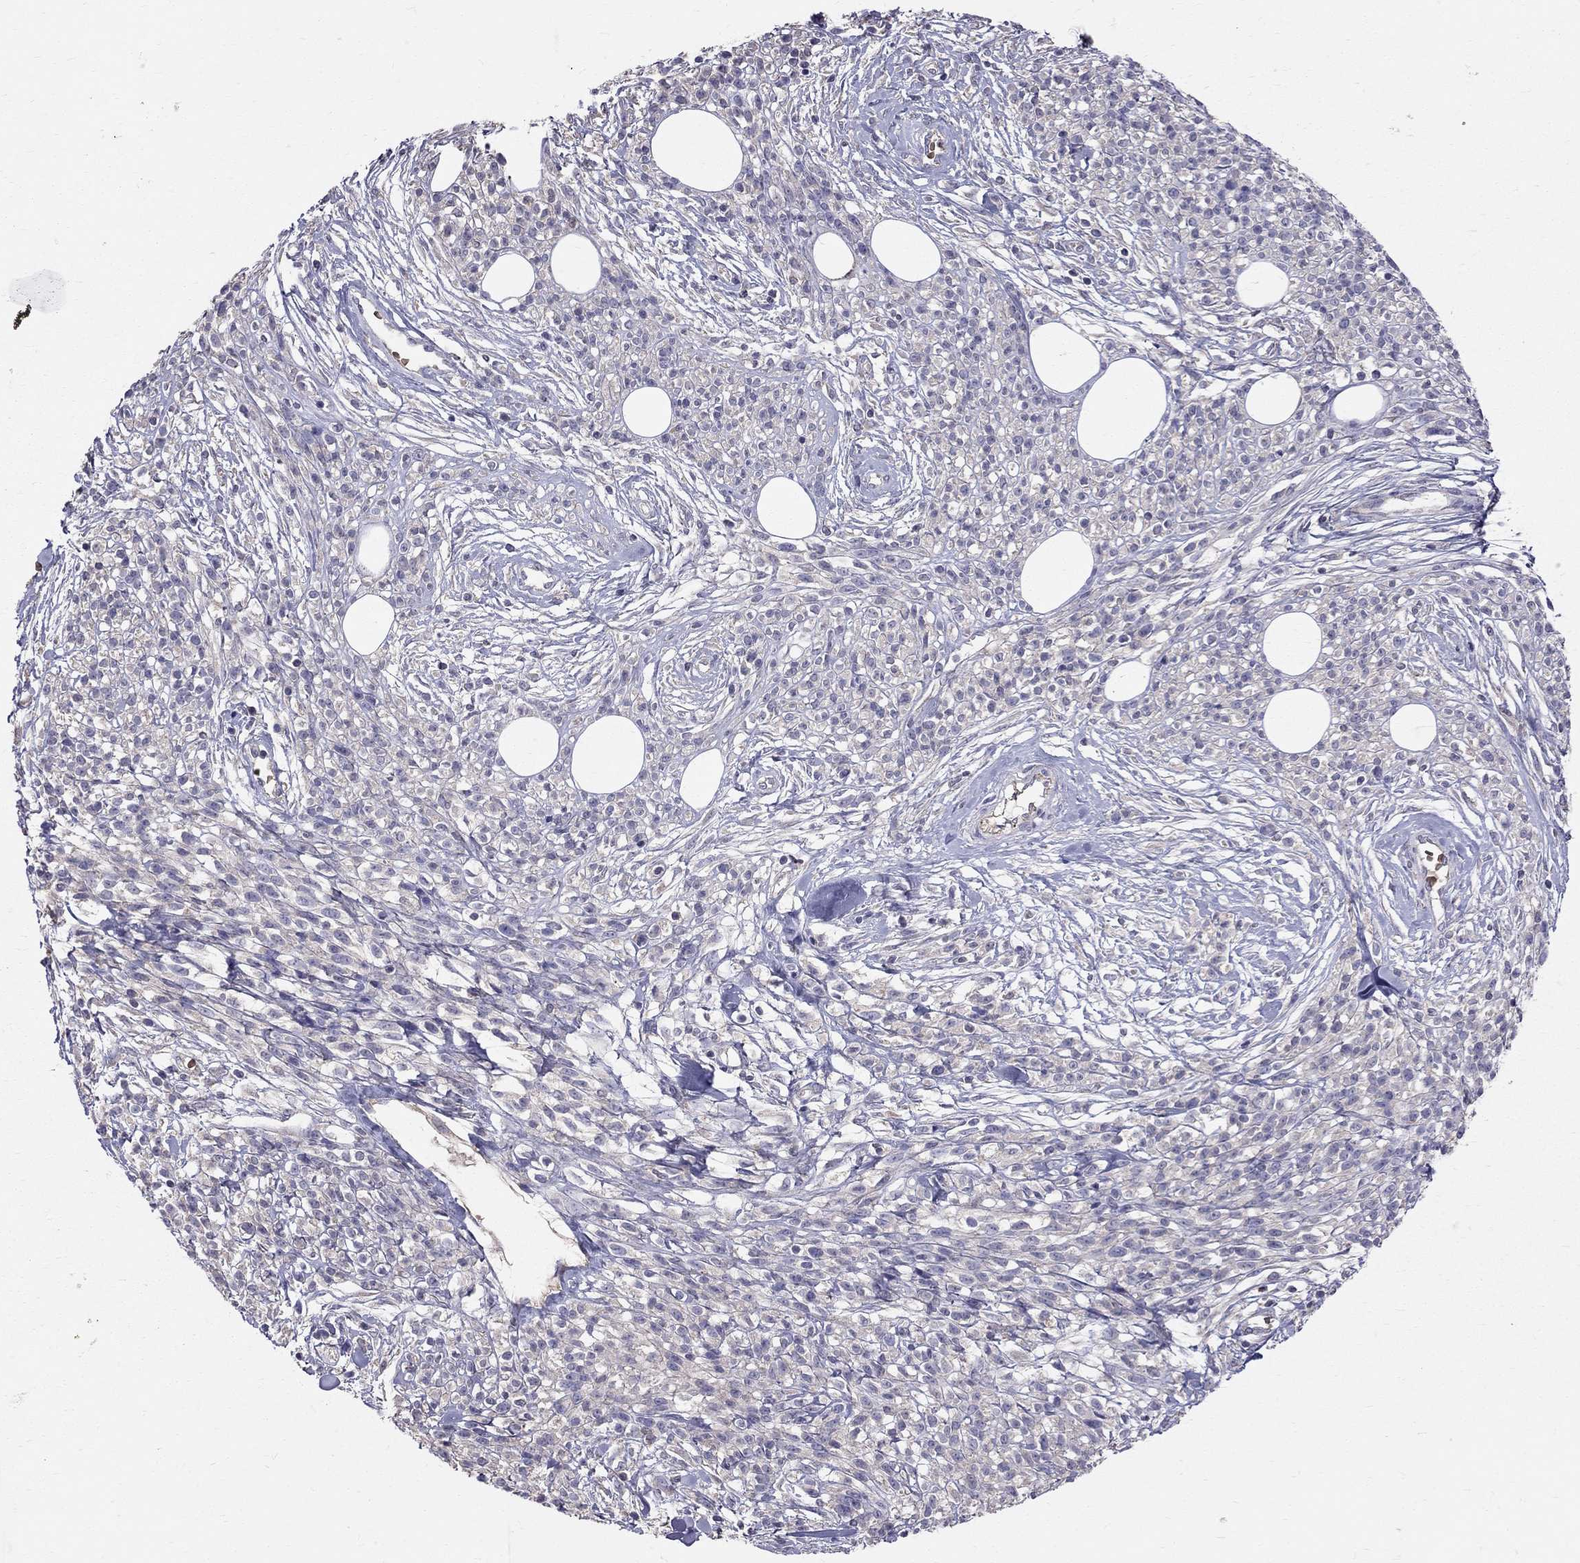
{"staining": {"intensity": "negative", "quantity": "none", "location": "none"}, "tissue": "melanoma", "cell_type": "Tumor cells", "image_type": "cancer", "snomed": [{"axis": "morphology", "description": "Malignant melanoma, NOS"}, {"axis": "topography", "description": "Skin"}, {"axis": "topography", "description": "Skin of trunk"}], "caption": "Immunohistochemical staining of malignant melanoma demonstrates no significant positivity in tumor cells.", "gene": "PIK3CG", "patient": {"sex": "male", "age": 74}}